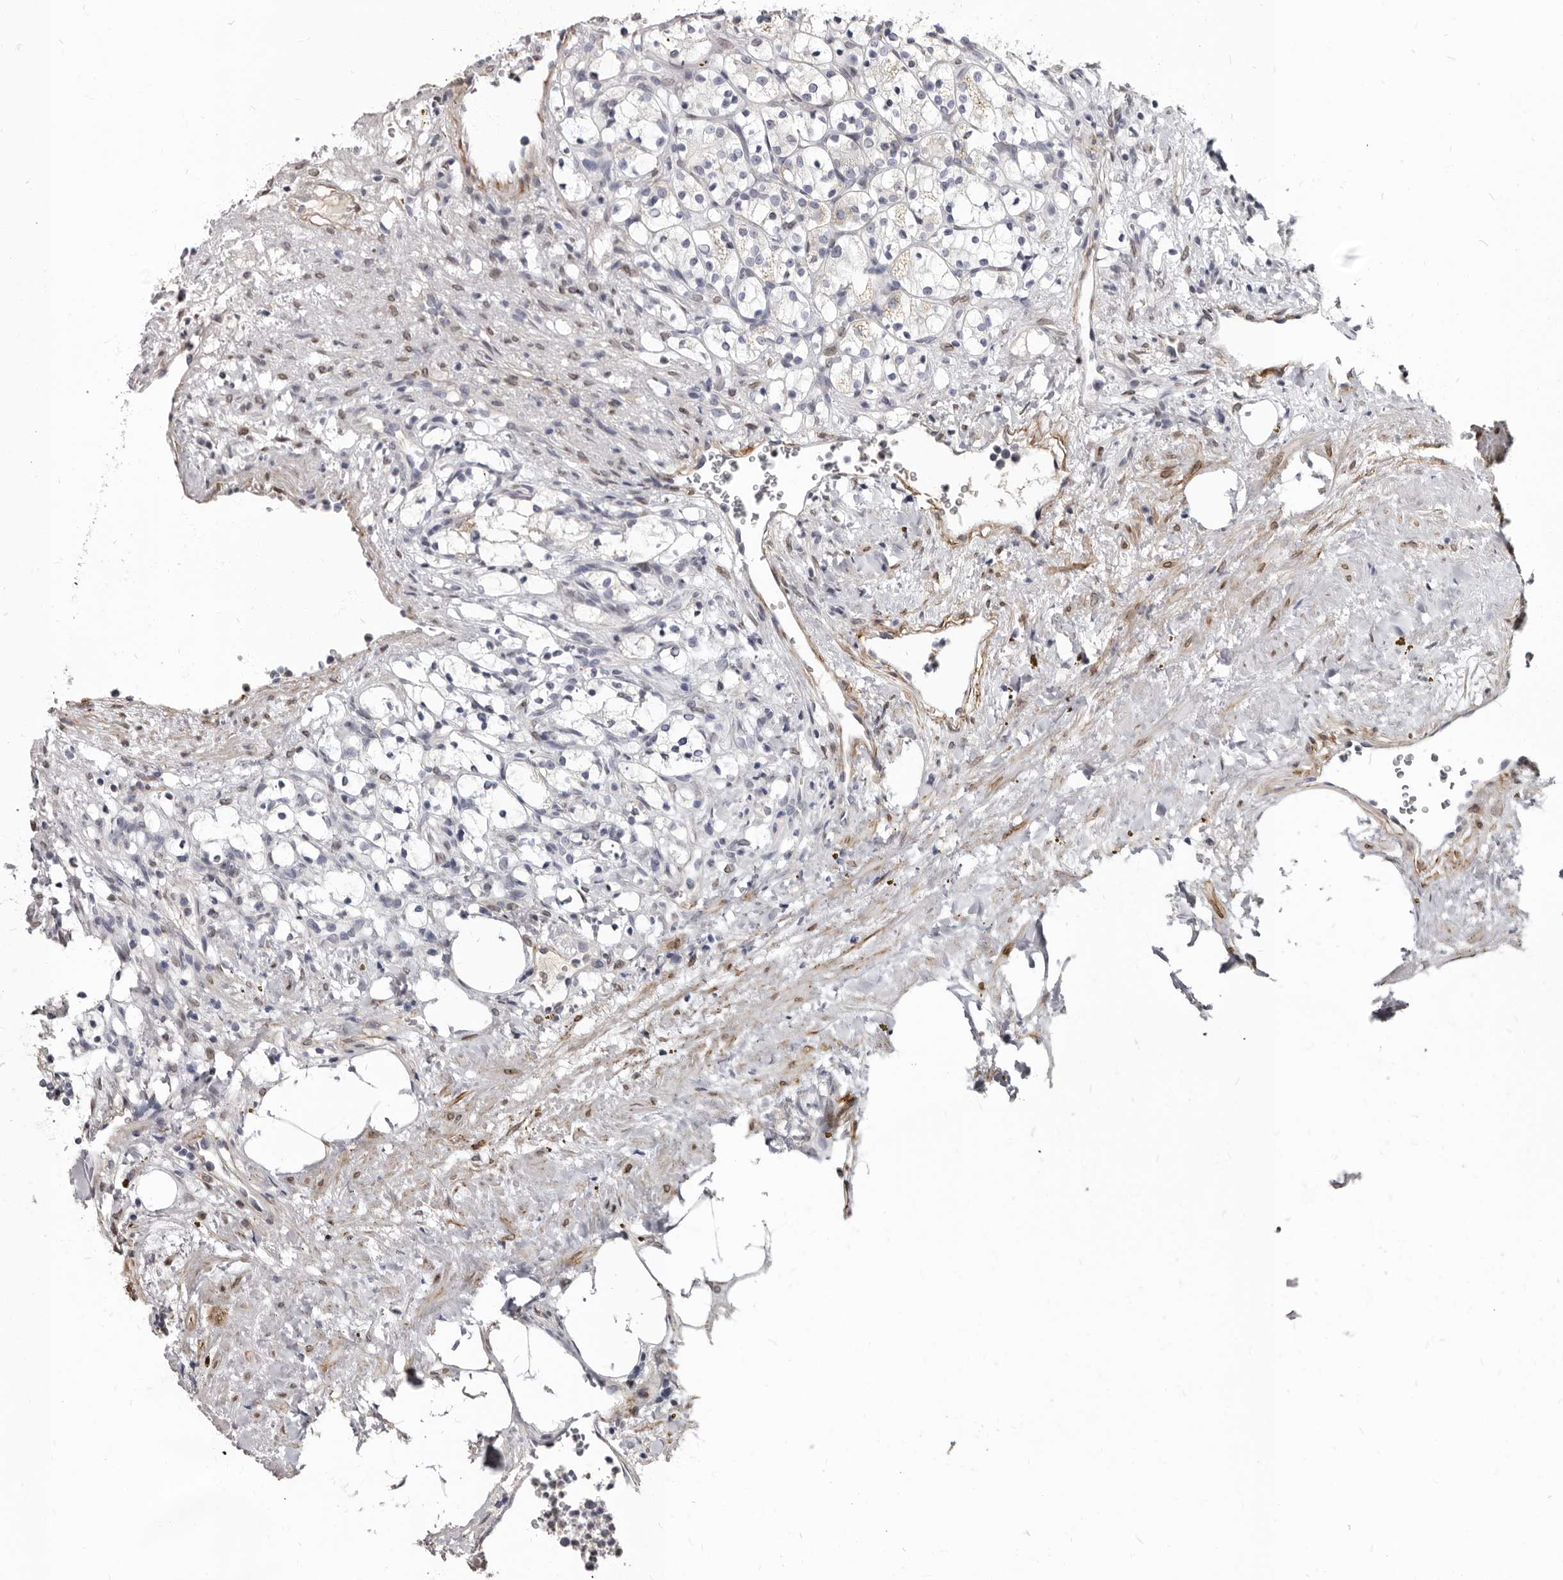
{"staining": {"intensity": "negative", "quantity": "none", "location": "none"}, "tissue": "renal cancer", "cell_type": "Tumor cells", "image_type": "cancer", "snomed": [{"axis": "morphology", "description": "Adenocarcinoma, NOS"}, {"axis": "topography", "description": "Kidney"}], "caption": "Immunohistochemistry of renal cancer (adenocarcinoma) exhibits no staining in tumor cells.", "gene": "MRGPRF", "patient": {"sex": "female", "age": 69}}